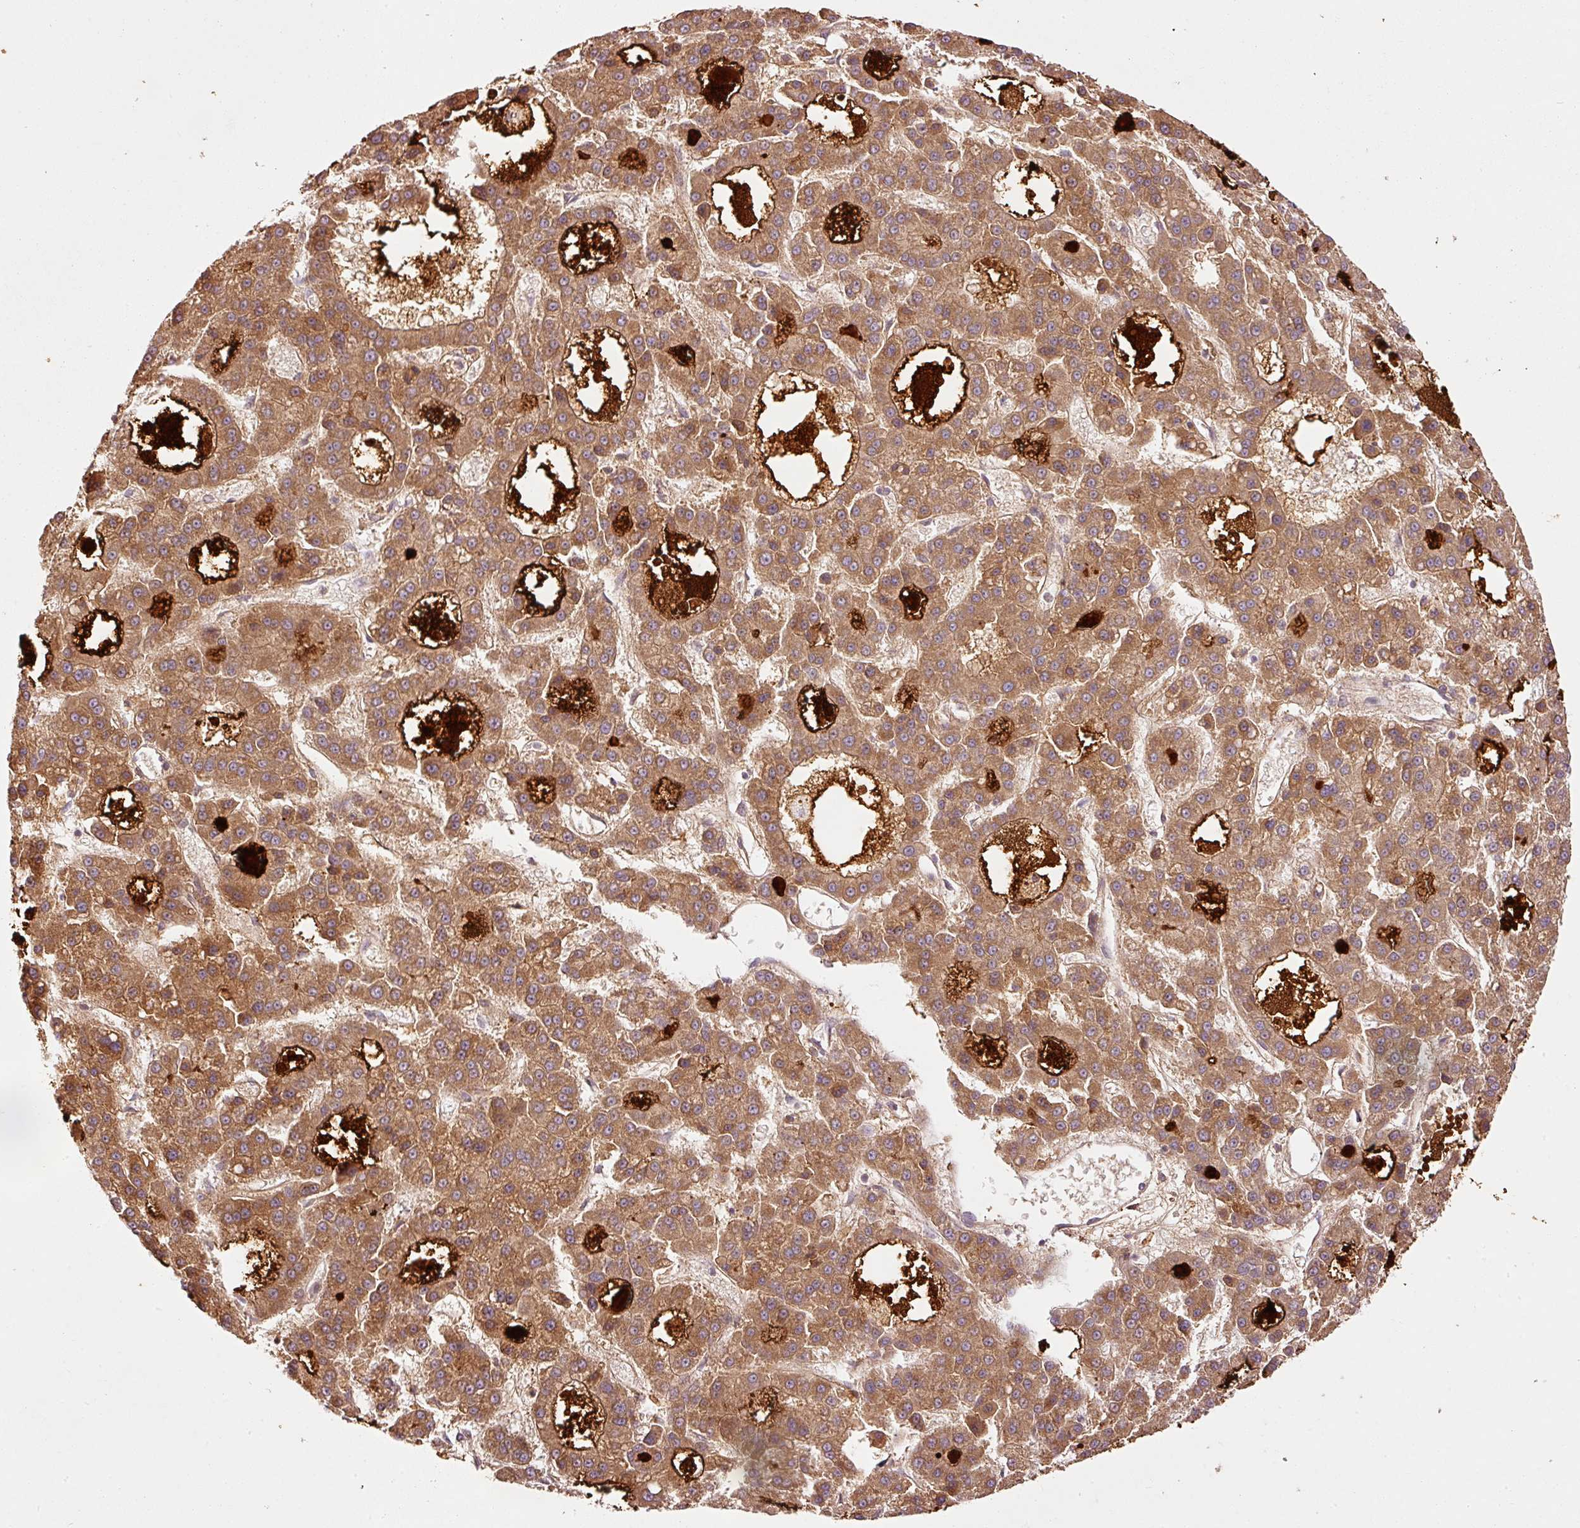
{"staining": {"intensity": "strong", "quantity": ">75%", "location": "cytoplasmic/membranous"}, "tissue": "liver cancer", "cell_type": "Tumor cells", "image_type": "cancer", "snomed": [{"axis": "morphology", "description": "Carcinoma, Hepatocellular, NOS"}, {"axis": "topography", "description": "Liver"}], "caption": "The micrograph displays staining of liver cancer (hepatocellular carcinoma), revealing strong cytoplasmic/membranous protein expression (brown color) within tumor cells.", "gene": "SERPING1", "patient": {"sex": "male", "age": 70}}